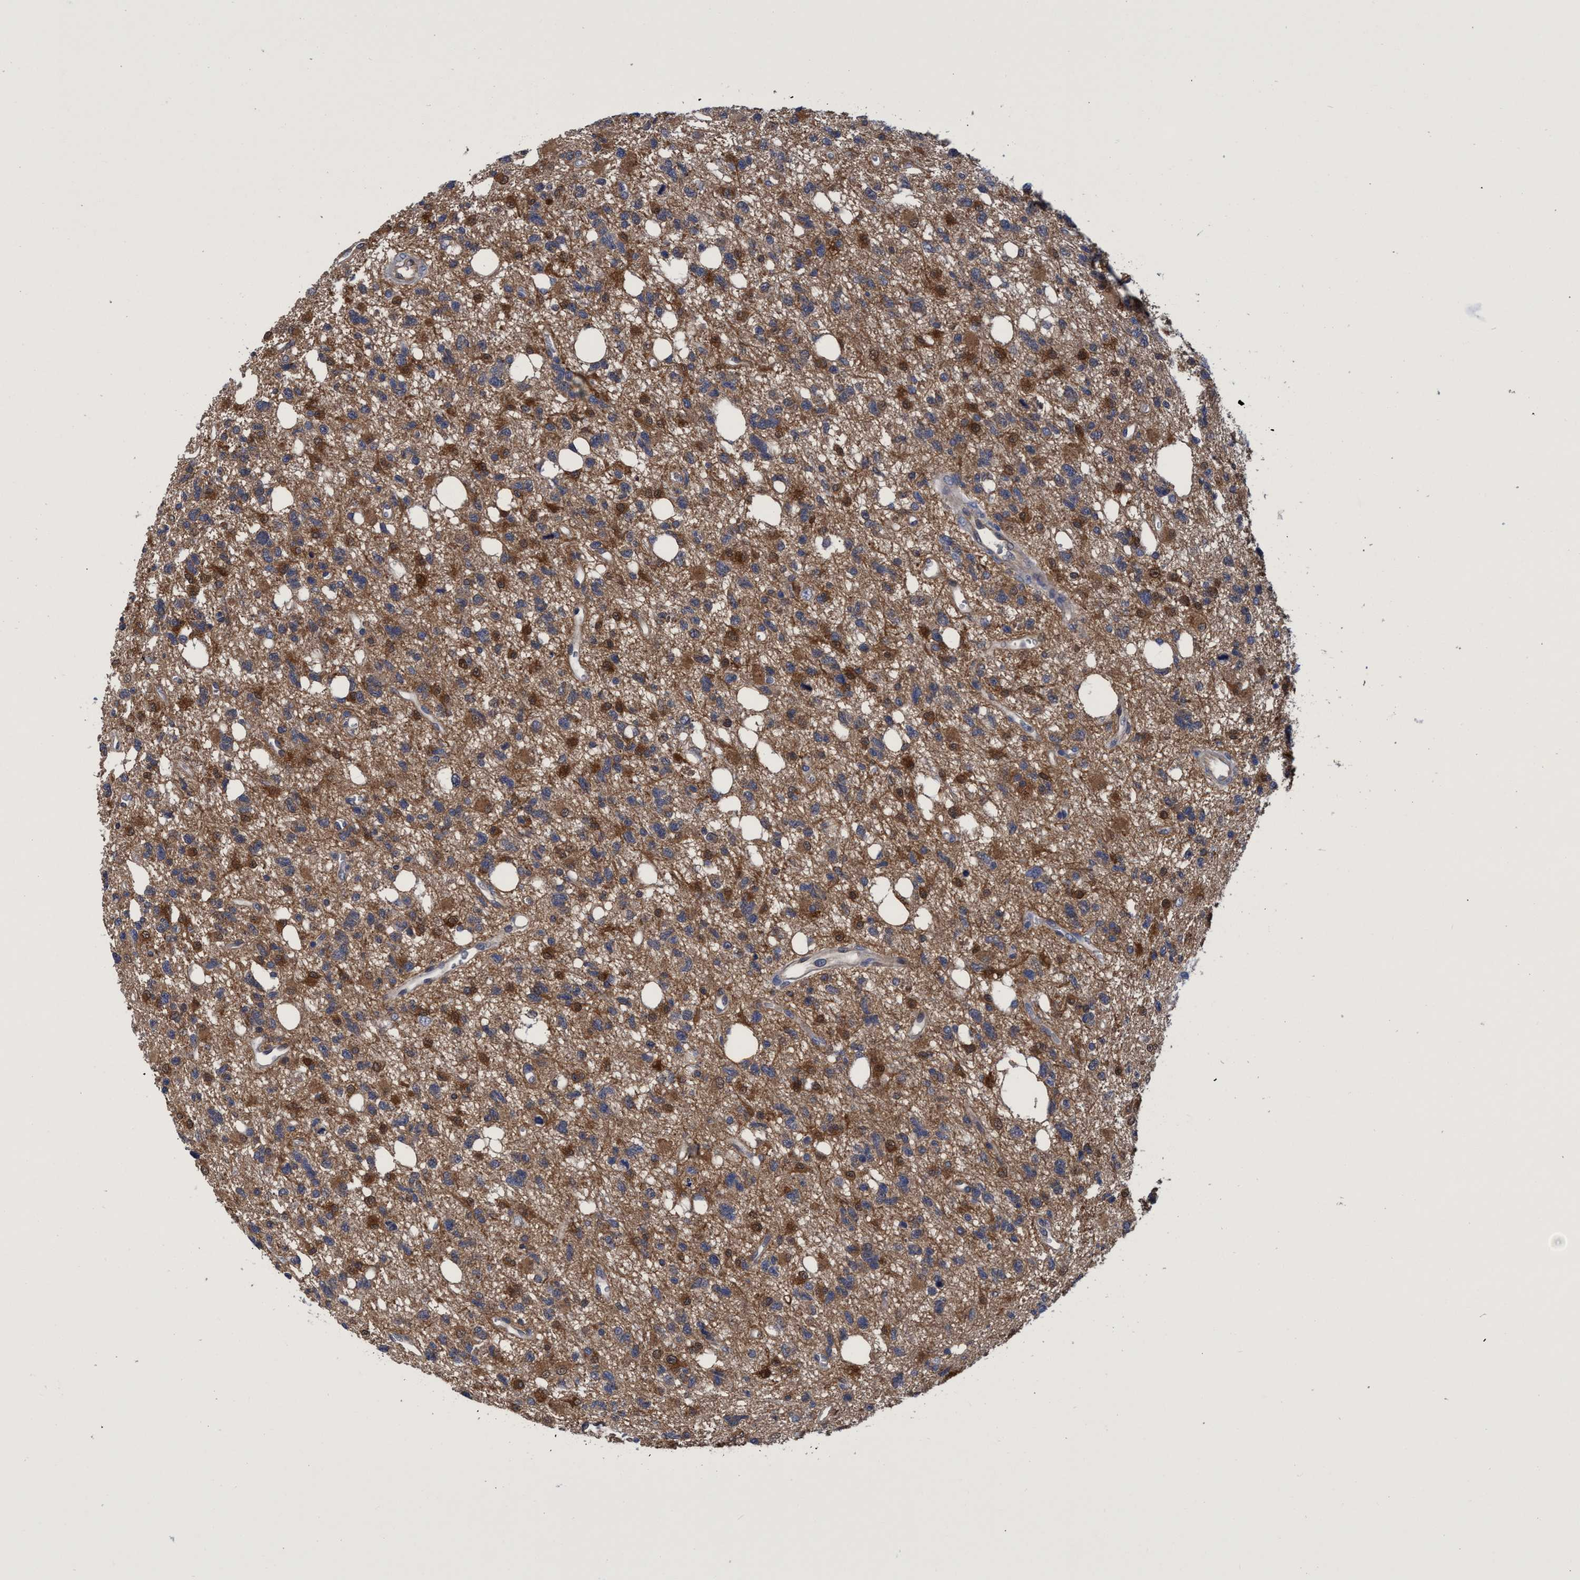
{"staining": {"intensity": "moderate", "quantity": "25%-75%", "location": "cytoplasmic/membranous"}, "tissue": "glioma", "cell_type": "Tumor cells", "image_type": "cancer", "snomed": [{"axis": "morphology", "description": "Glioma, malignant, High grade"}, {"axis": "topography", "description": "Brain"}], "caption": "Protein staining of glioma tissue demonstrates moderate cytoplasmic/membranous positivity in about 25%-75% of tumor cells. Immunohistochemistry stains the protein in brown and the nuclei are stained blue.", "gene": "PNPO", "patient": {"sex": "female", "age": 62}}